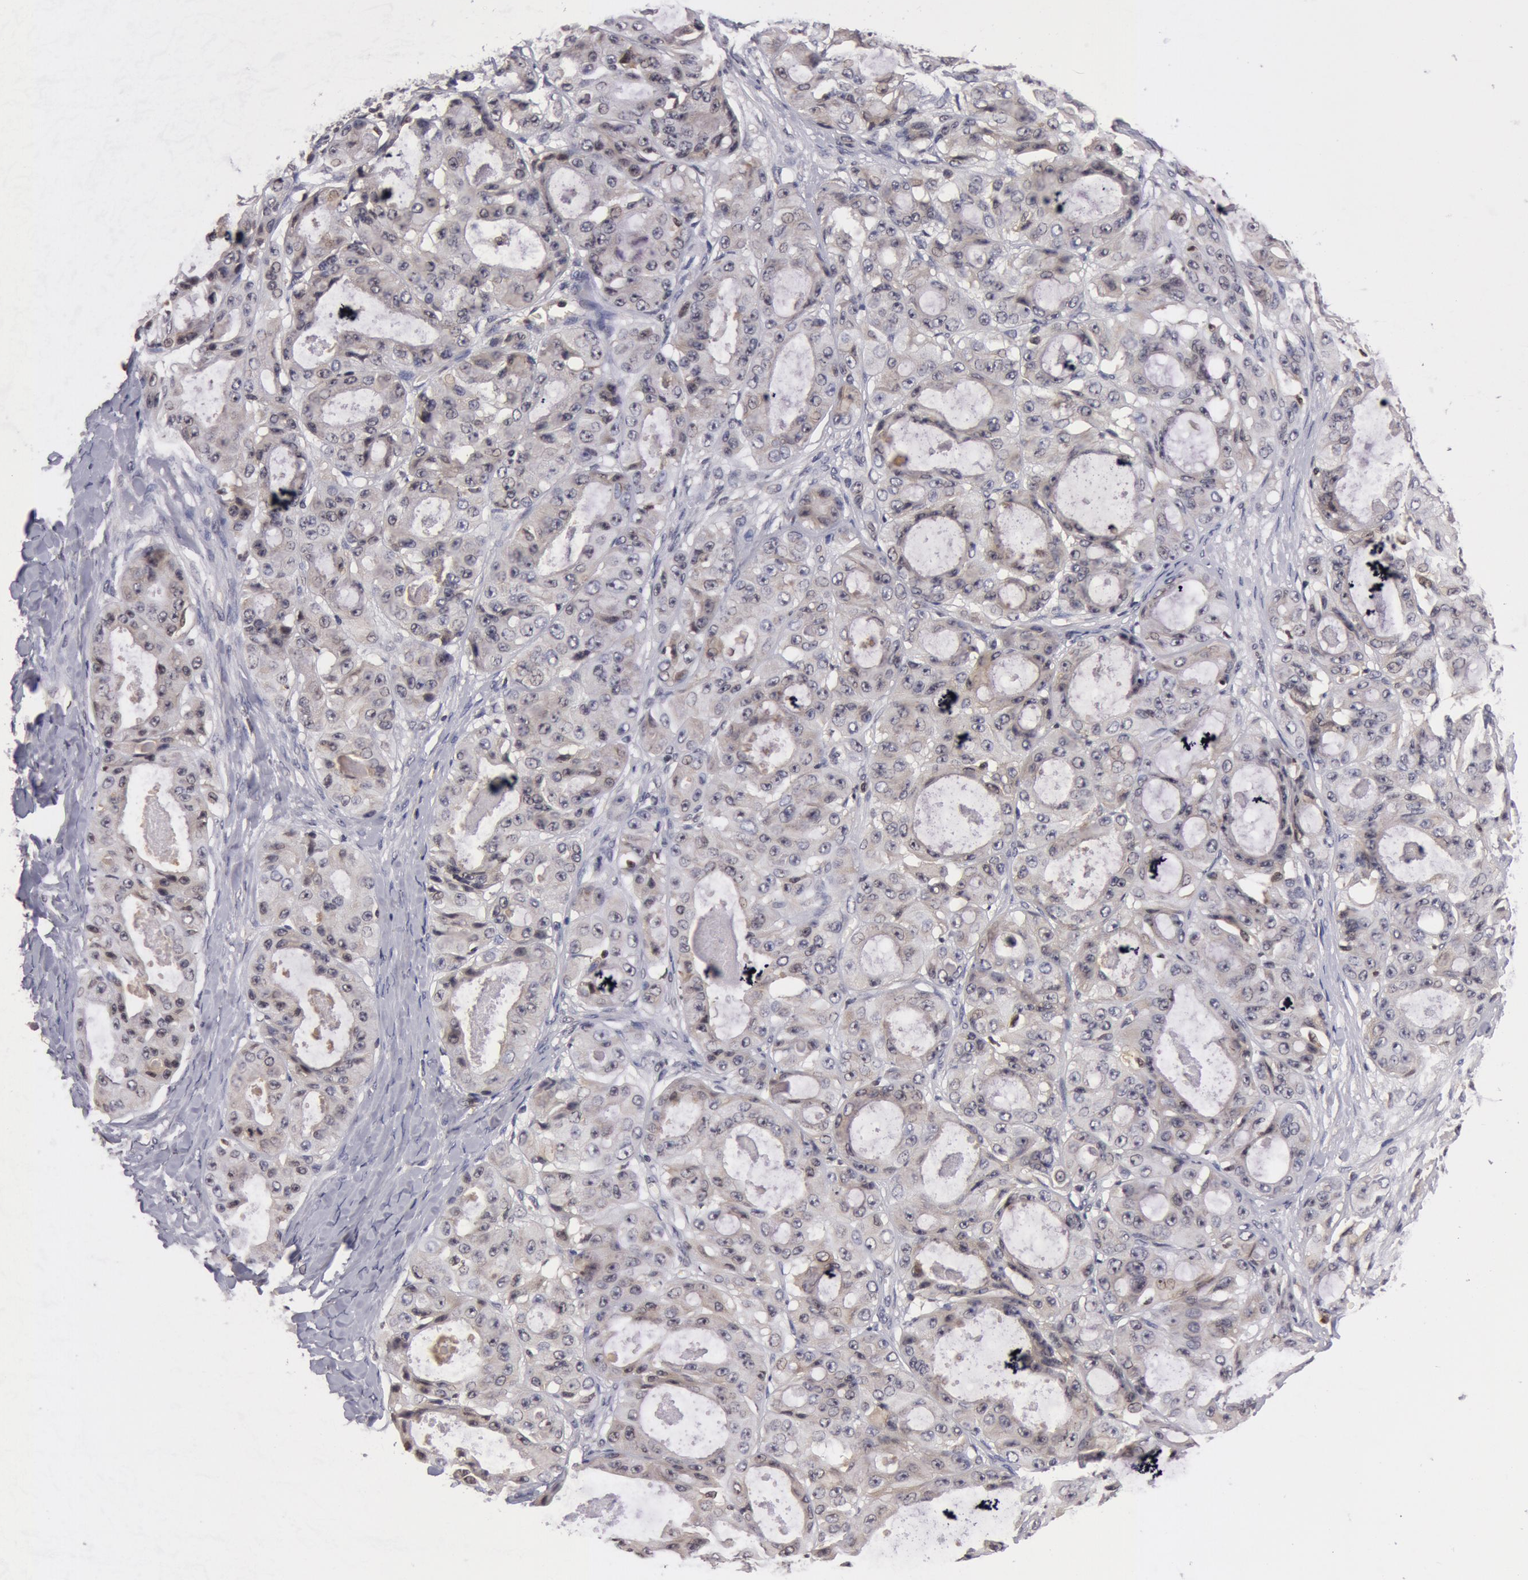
{"staining": {"intensity": "negative", "quantity": "none", "location": "none"}, "tissue": "ovarian cancer", "cell_type": "Tumor cells", "image_type": "cancer", "snomed": [{"axis": "morphology", "description": "Carcinoma, endometroid"}, {"axis": "topography", "description": "Ovary"}], "caption": "Immunohistochemistry (IHC) of human endometroid carcinoma (ovarian) reveals no staining in tumor cells.", "gene": "ZNF350", "patient": {"sex": "female", "age": 61}}